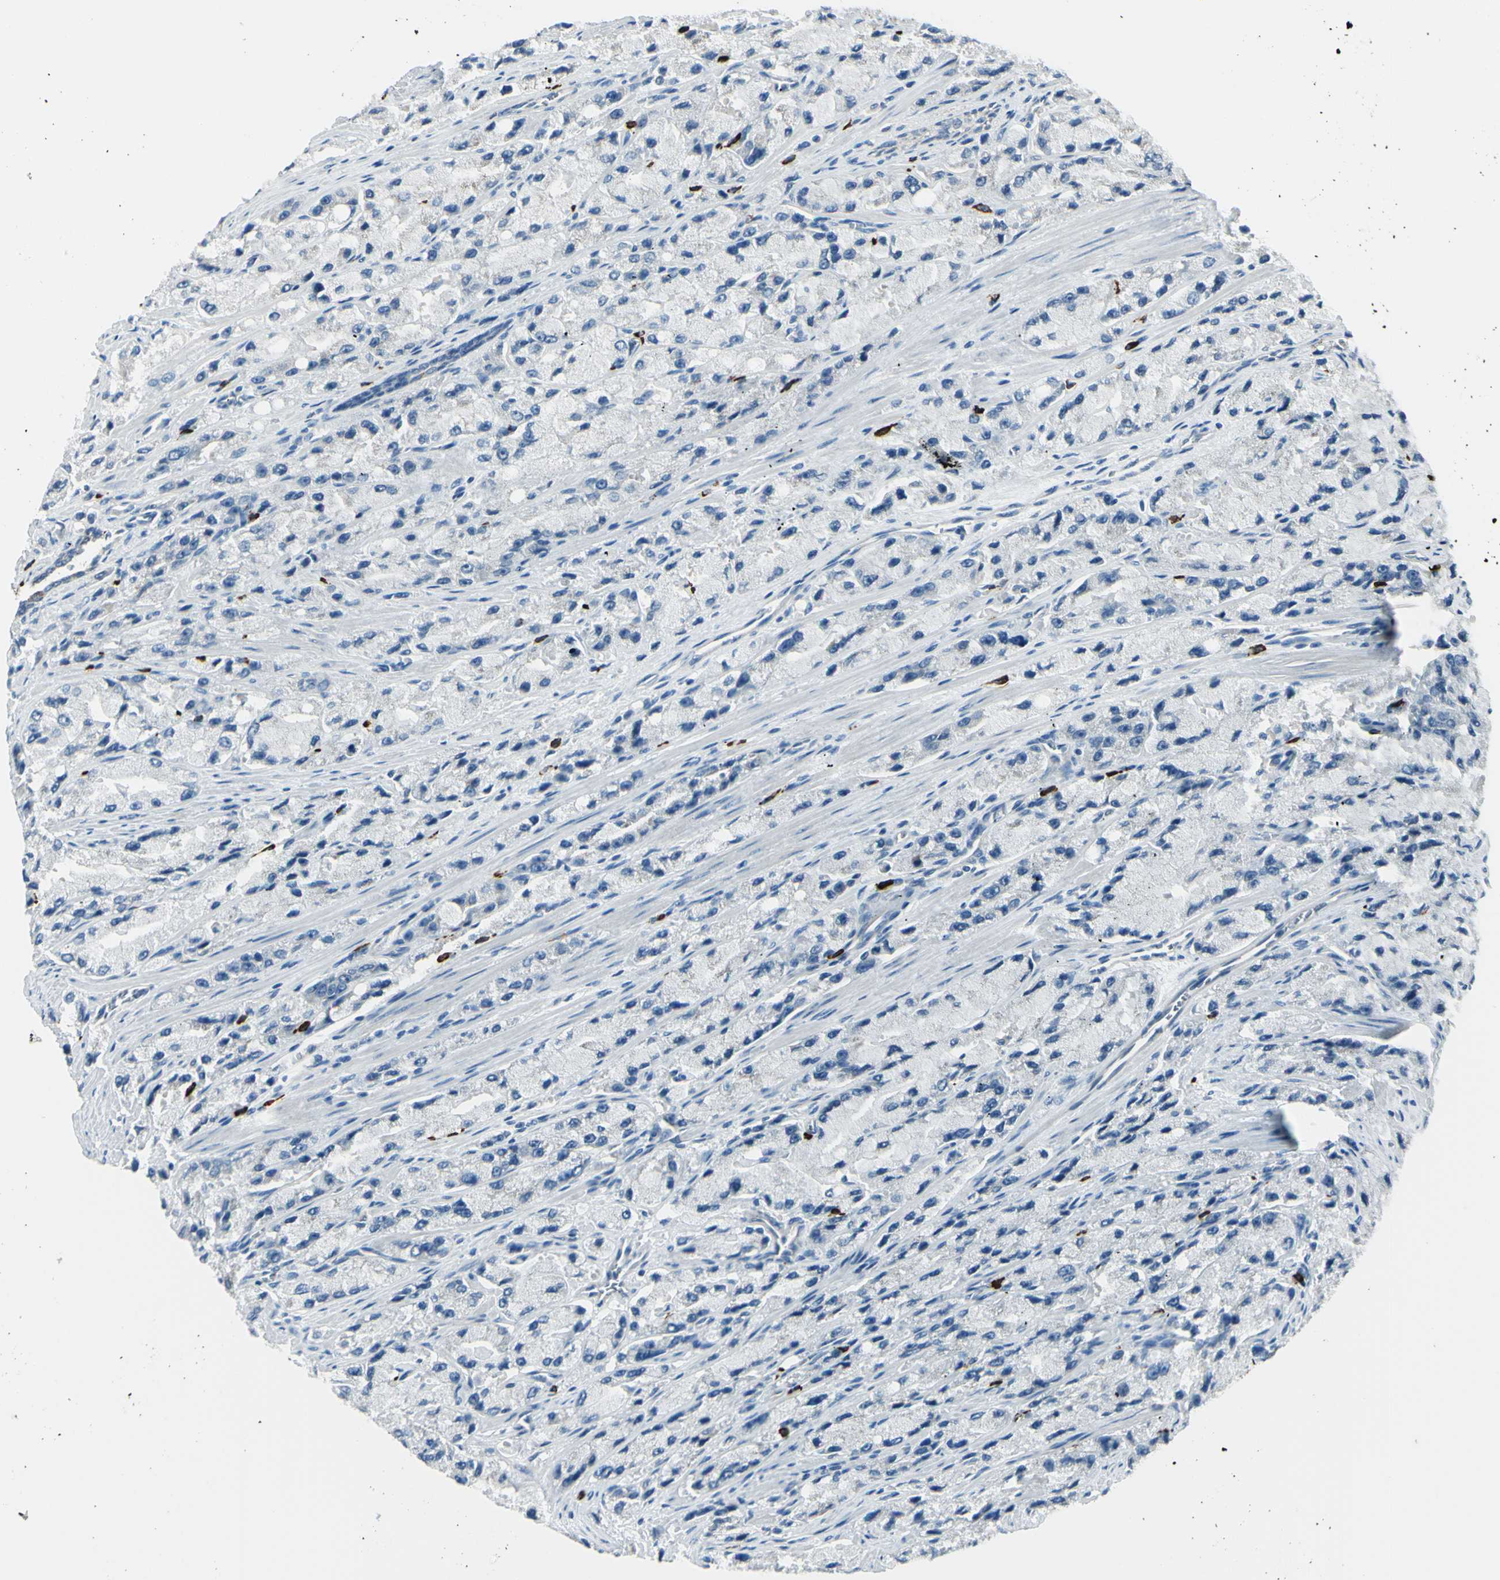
{"staining": {"intensity": "negative", "quantity": "none", "location": "none"}, "tissue": "prostate cancer", "cell_type": "Tumor cells", "image_type": "cancer", "snomed": [{"axis": "morphology", "description": "Adenocarcinoma, High grade"}, {"axis": "topography", "description": "Prostate"}], "caption": "A histopathology image of prostate adenocarcinoma (high-grade) stained for a protein shows no brown staining in tumor cells.", "gene": "DLG4", "patient": {"sex": "male", "age": 58}}